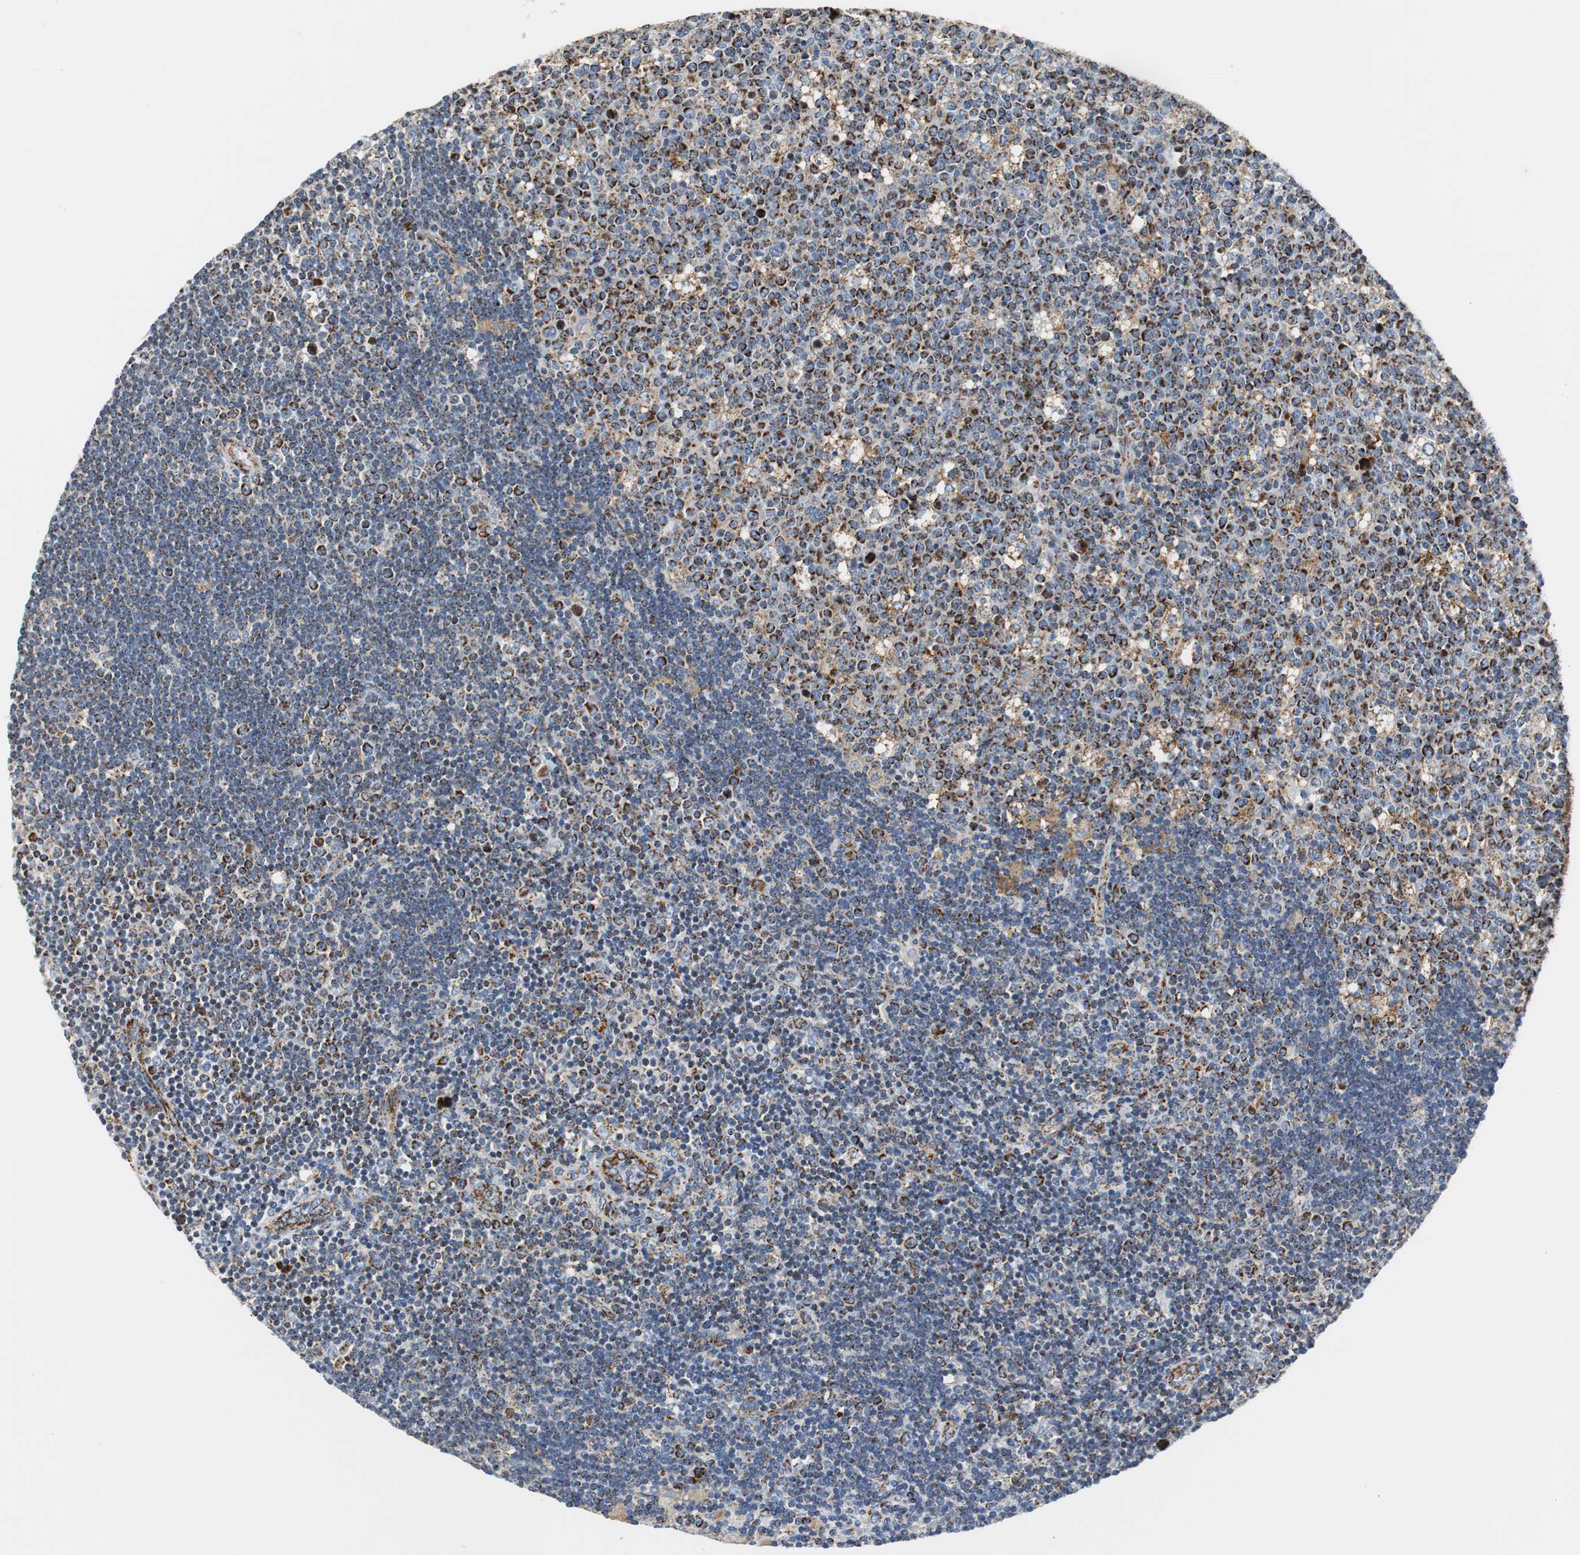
{"staining": {"intensity": "strong", "quantity": ">75%", "location": "cytoplasmic/membranous"}, "tissue": "lymph node", "cell_type": "Germinal center cells", "image_type": "normal", "snomed": [{"axis": "morphology", "description": "Normal tissue, NOS"}, {"axis": "topography", "description": "Lymph node"}, {"axis": "topography", "description": "Salivary gland"}], "caption": "Protein staining by immunohistochemistry (IHC) shows strong cytoplasmic/membranous expression in about >75% of germinal center cells in normal lymph node.", "gene": "C1QTNF7", "patient": {"sex": "male", "age": 8}}